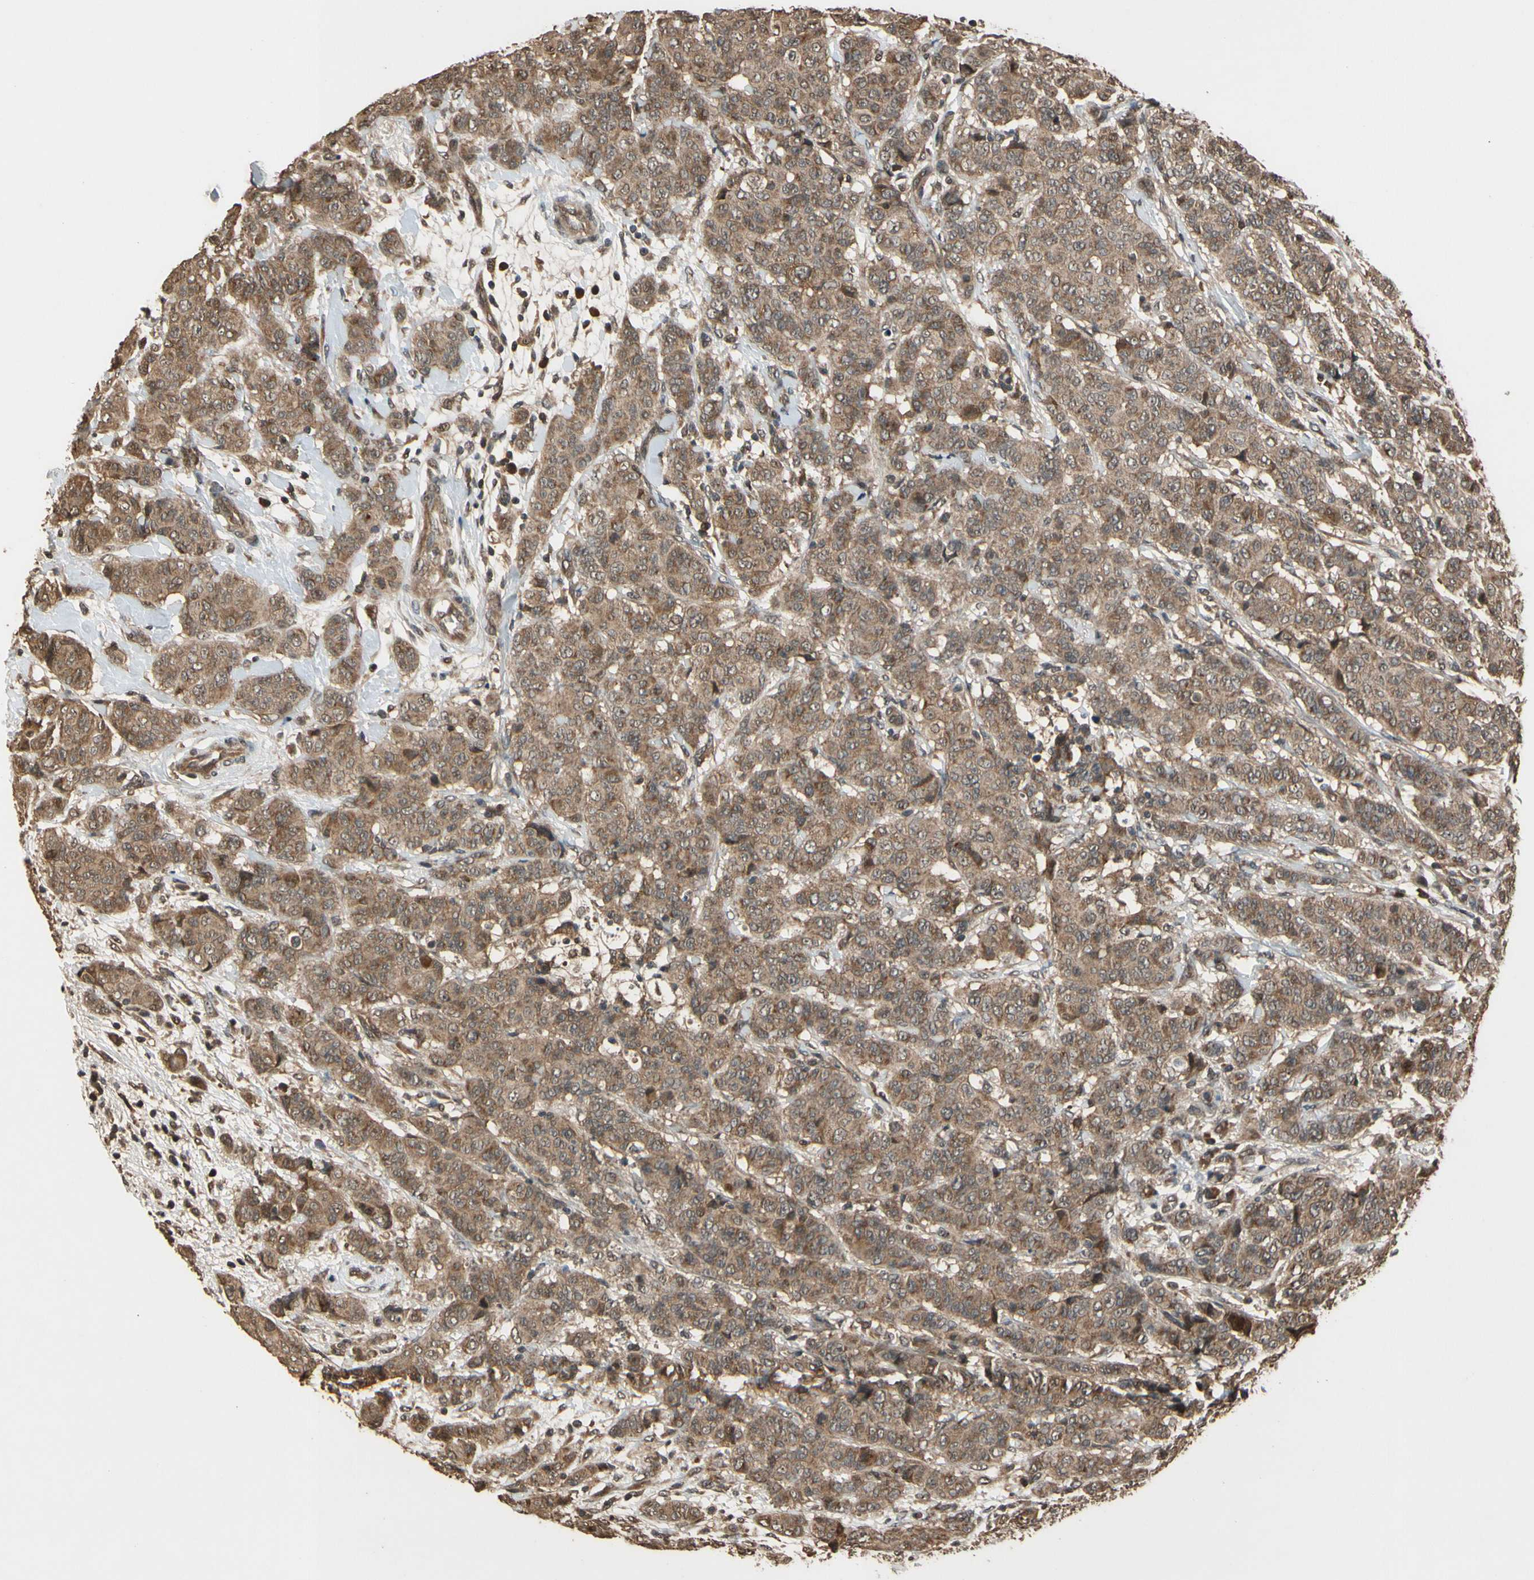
{"staining": {"intensity": "moderate", "quantity": ">75%", "location": "cytoplasmic/membranous"}, "tissue": "breast cancer", "cell_type": "Tumor cells", "image_type": "cancer", "snomed": [{"axis": "morphology", "description": "Duct carcinoma"}, {"axis": "topography", "description": "Breast"}], "caption": "Approximately >75% of tumor cells in invasive ductal carcinoma (breast) exhibit moderate cytoplasmic/membranous protein staining as visualized by brown immunohistochemical staining.", "gene": "TMEM230", "patient": {"sex": "female", "age": 40}}